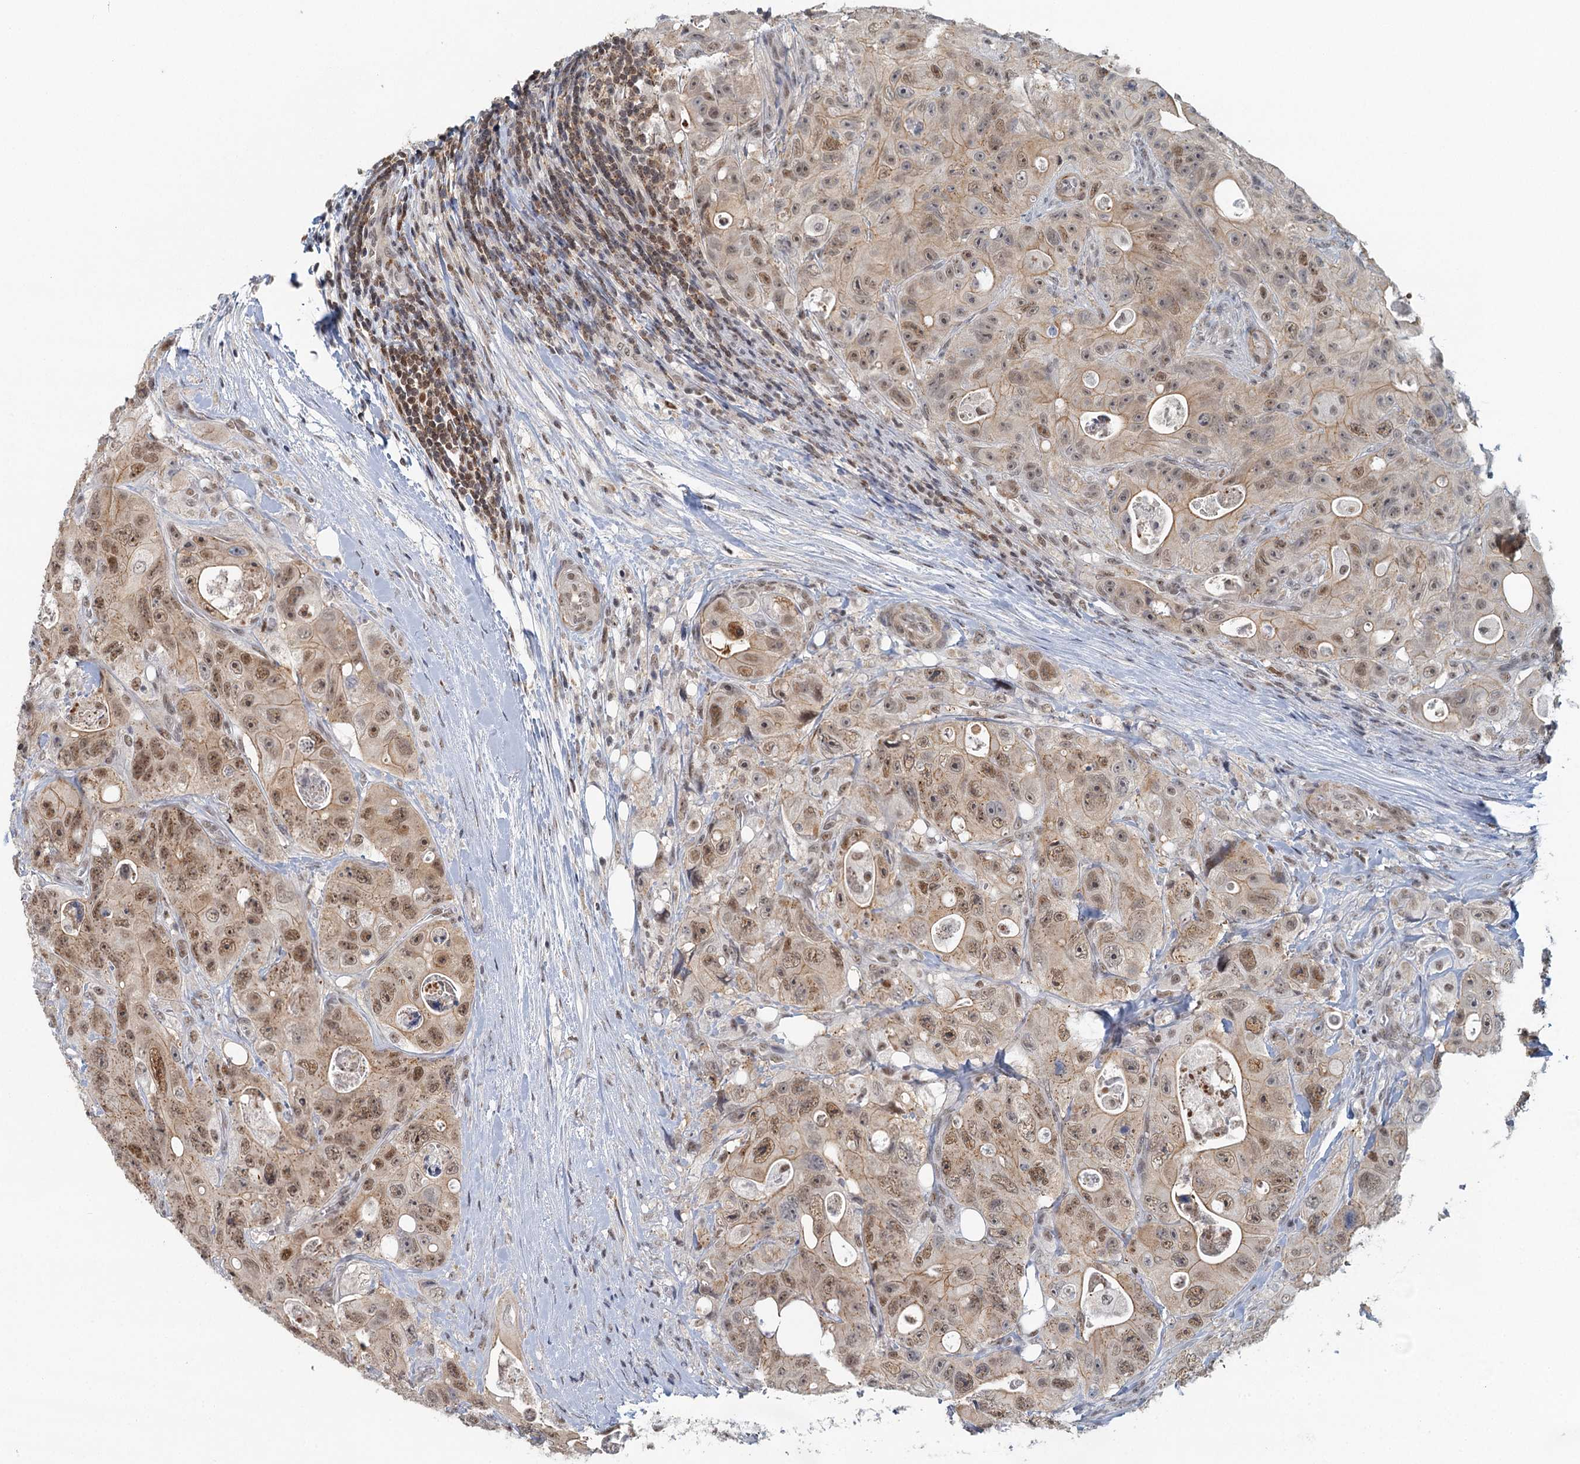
{"staining": {"intensity": "moderate", "quantity": ">75%", "location": "cytoplasmic/membranous,nuclear"}, "tissue": "colorectal cancer", "cell_type": "Tumor cells", "image_type": "cancer", "snomed": [{"axis": "morphology", "description": "Adenocarcinoma, NOS"}, {"axis": "topography", "description": "Colon"}], "caption": "The immunohistochemical stain labels moderate cytoplasmic/membranous and nuclear positivity in tumor cells of colorectal adenocarcinoma tissue.", "gene": "GPATCH11", "patient": {"sex": "female", "age": 46}}